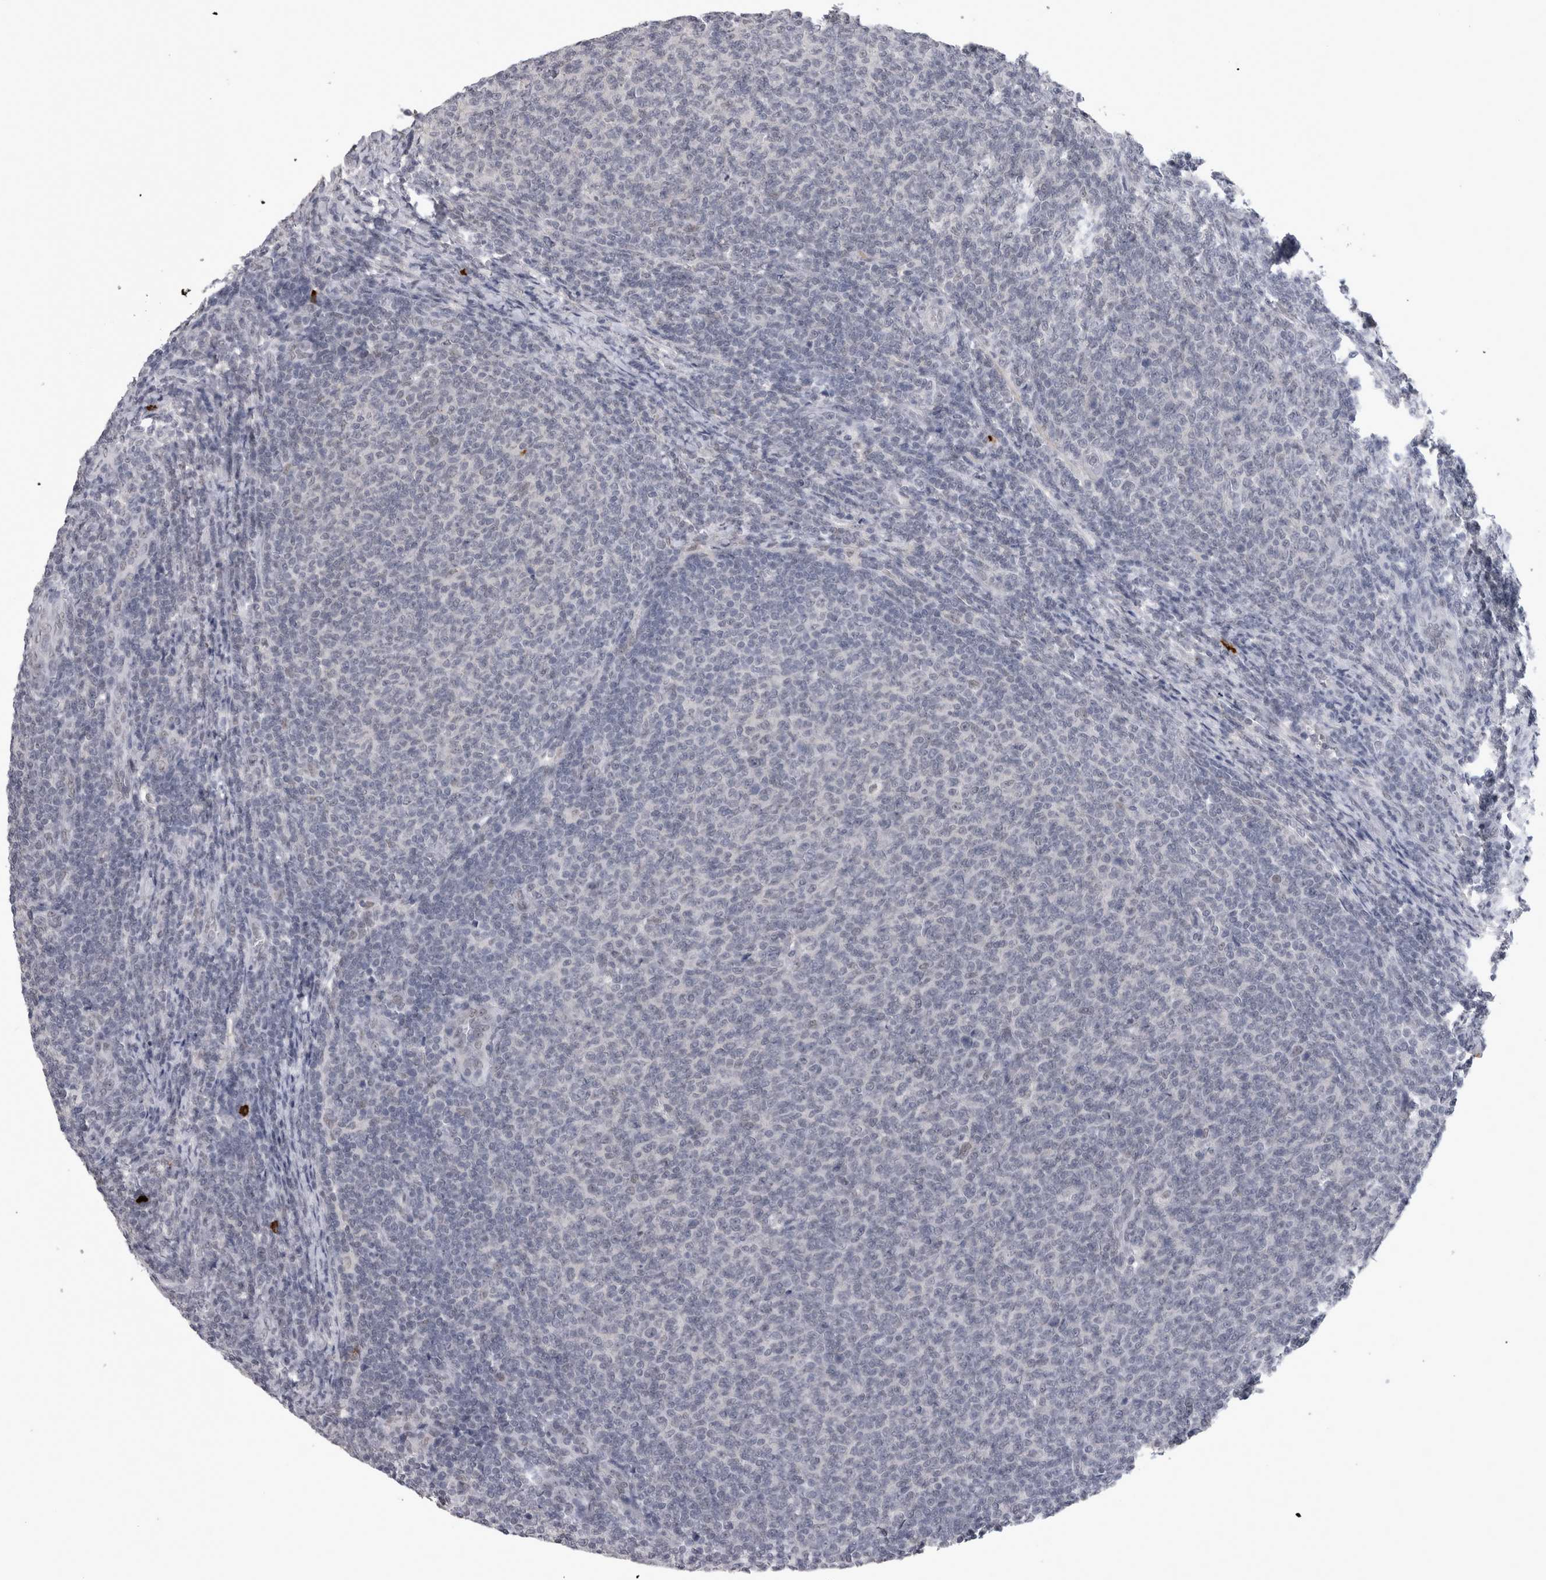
{"staining": {"intensity": "negative", "quantity": "none", "location": "none"}, "tissue": "lymphoma", "cell_type": "Tumor cells", "image_type": "cancer", "snomed": [{"axis": "morphology", "description": "Malignant lymphoma, non-Hodgkin's type, Low grade"}, {"axis": "topography", "description": "Lymph node"}], "caption": "The immunohistochemistry image has no significant positivity in tumor cells of lymphoma tissue.", "gene": "PEBP4", "patient": {"sex": "male", "age": 66}}